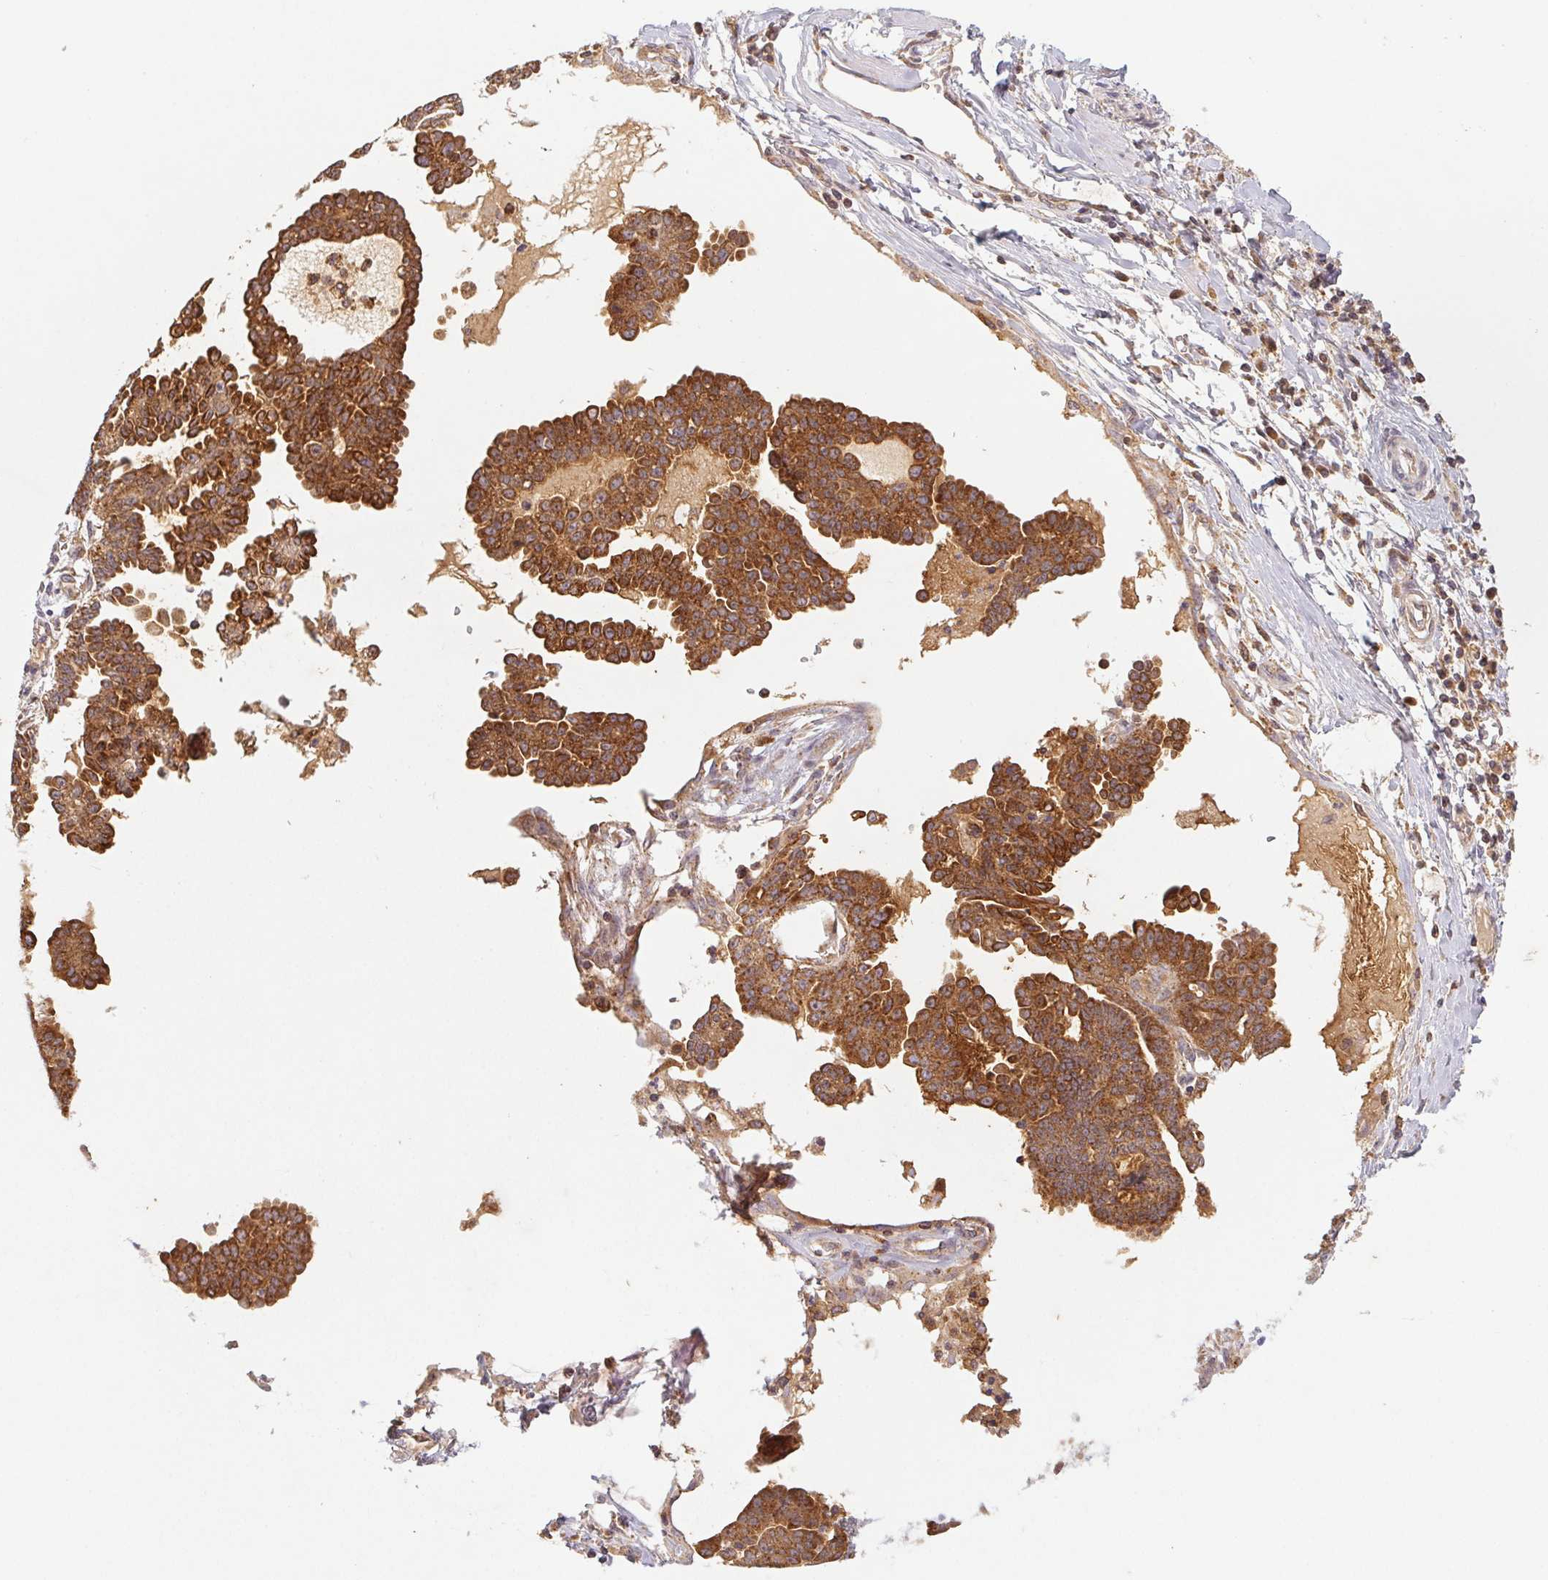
{"staining": {"intensity": "strong", "quantity": ">75%", "location": "cytoplasmic/membranous"}, "tissue": "ovarian cancer", "cell_type": "Tumor cells", "image_type": "cancer", "snomed": [{"axis": "morphology", "description": "Cystadenocarcinoma, serous, NOS"}, {"axis": "topography", "description": "Ovary"}], "caption": "Brown immunohistochemical staining in human ovarian cancer (serous cystadenocarcinoma) demonstrates strong cytoplasmic/membranous expression in about >75% of tumor cells.", "gene": "MTHFD1", "patient": {"sex": "female", "age": 71}}